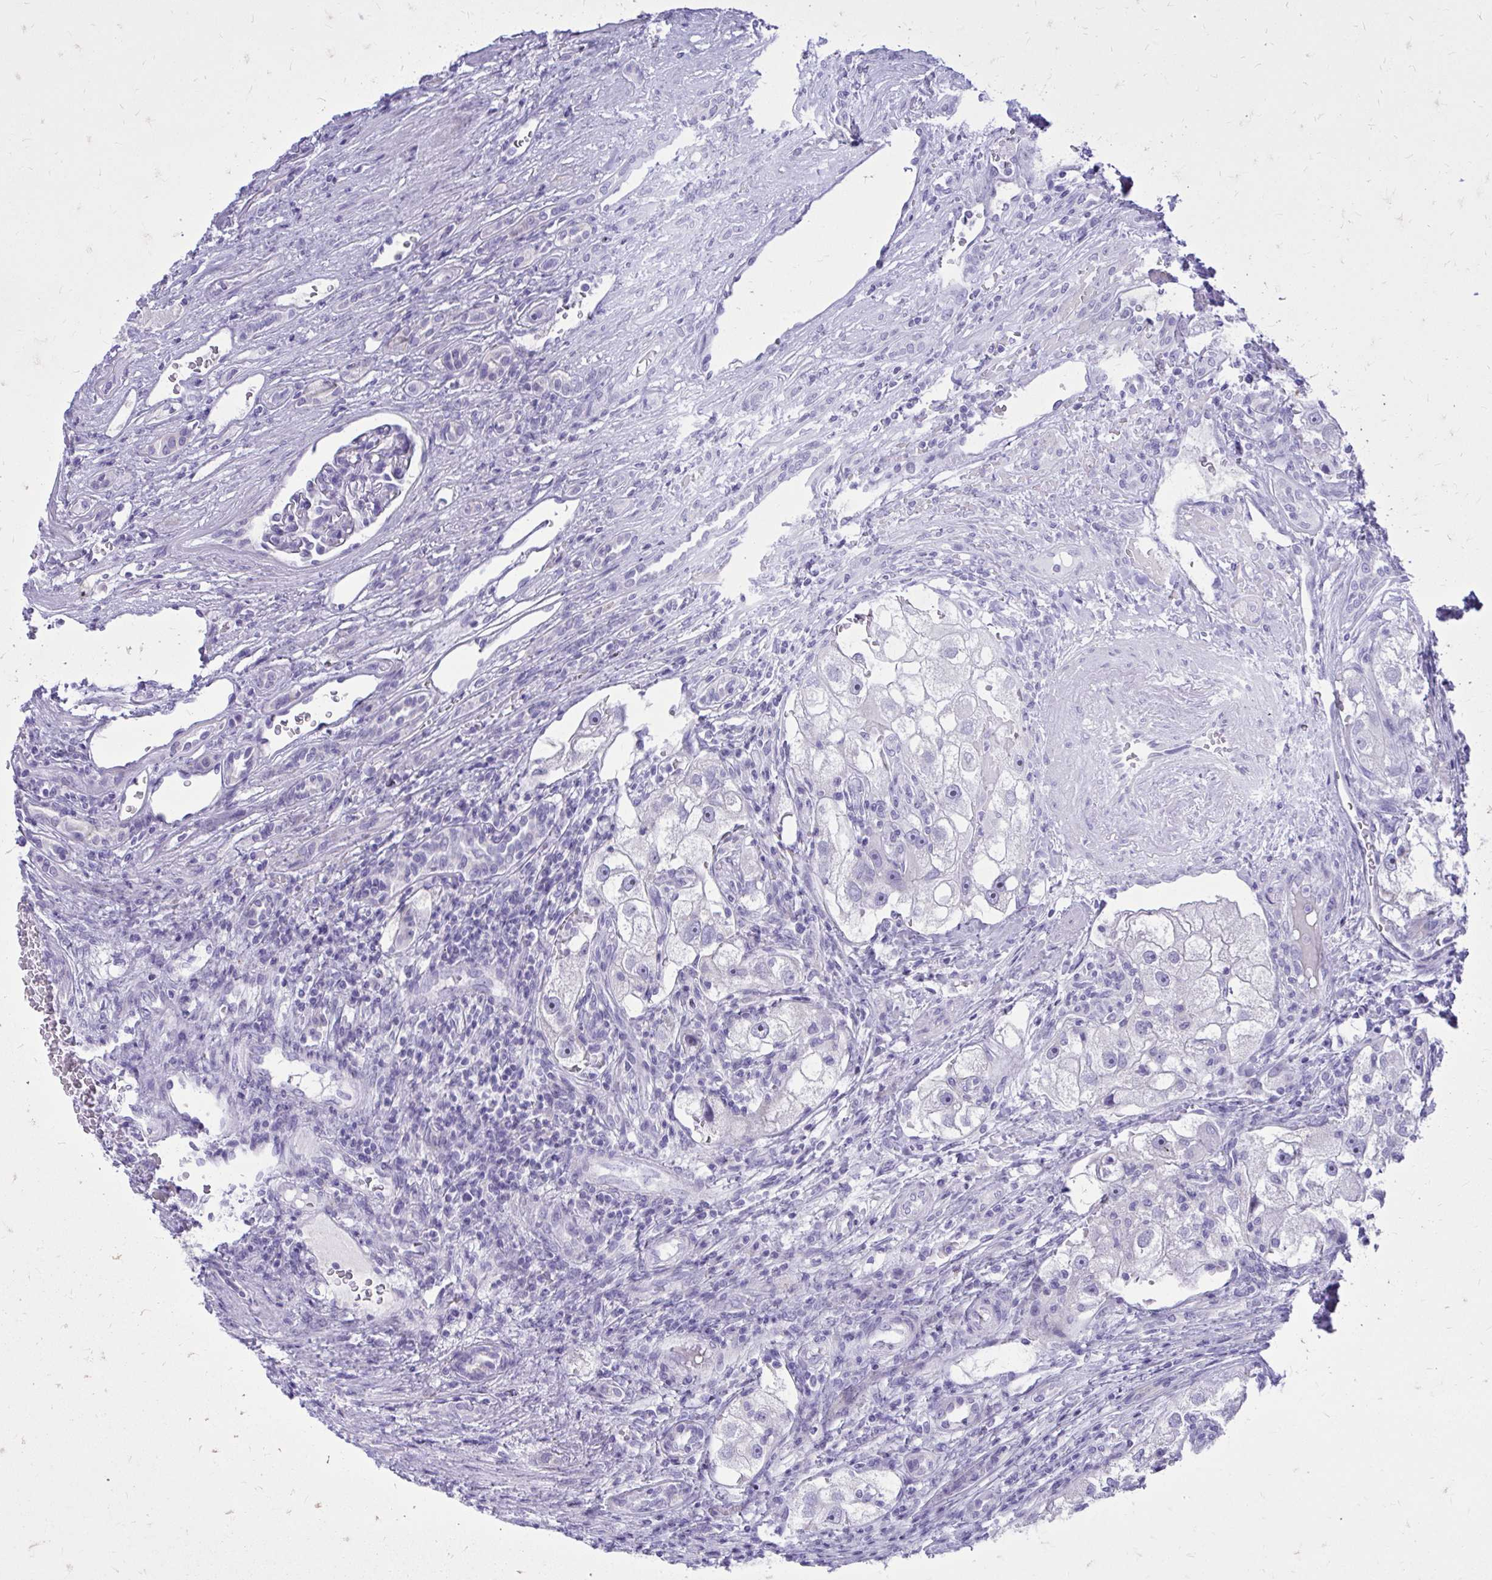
{"staining": {"intensity": "negative", "quantity": "none", "location": "none"}, "tissue": "renal cancer", "cell_type": "Tumor cells", "image_type": "cancer", "snomed": [{"axis": "morphology", "description": "Adenocarcinoma, NOS"}, {"axis": "topography", "description": "Kidney"}], "caption": "DAB immunohistochemical staining of renal adenocarcinoma shows no significant expression in tumor cells.", "gene": "BCL6B", "patient": {"sex": "male", "age": 63}}